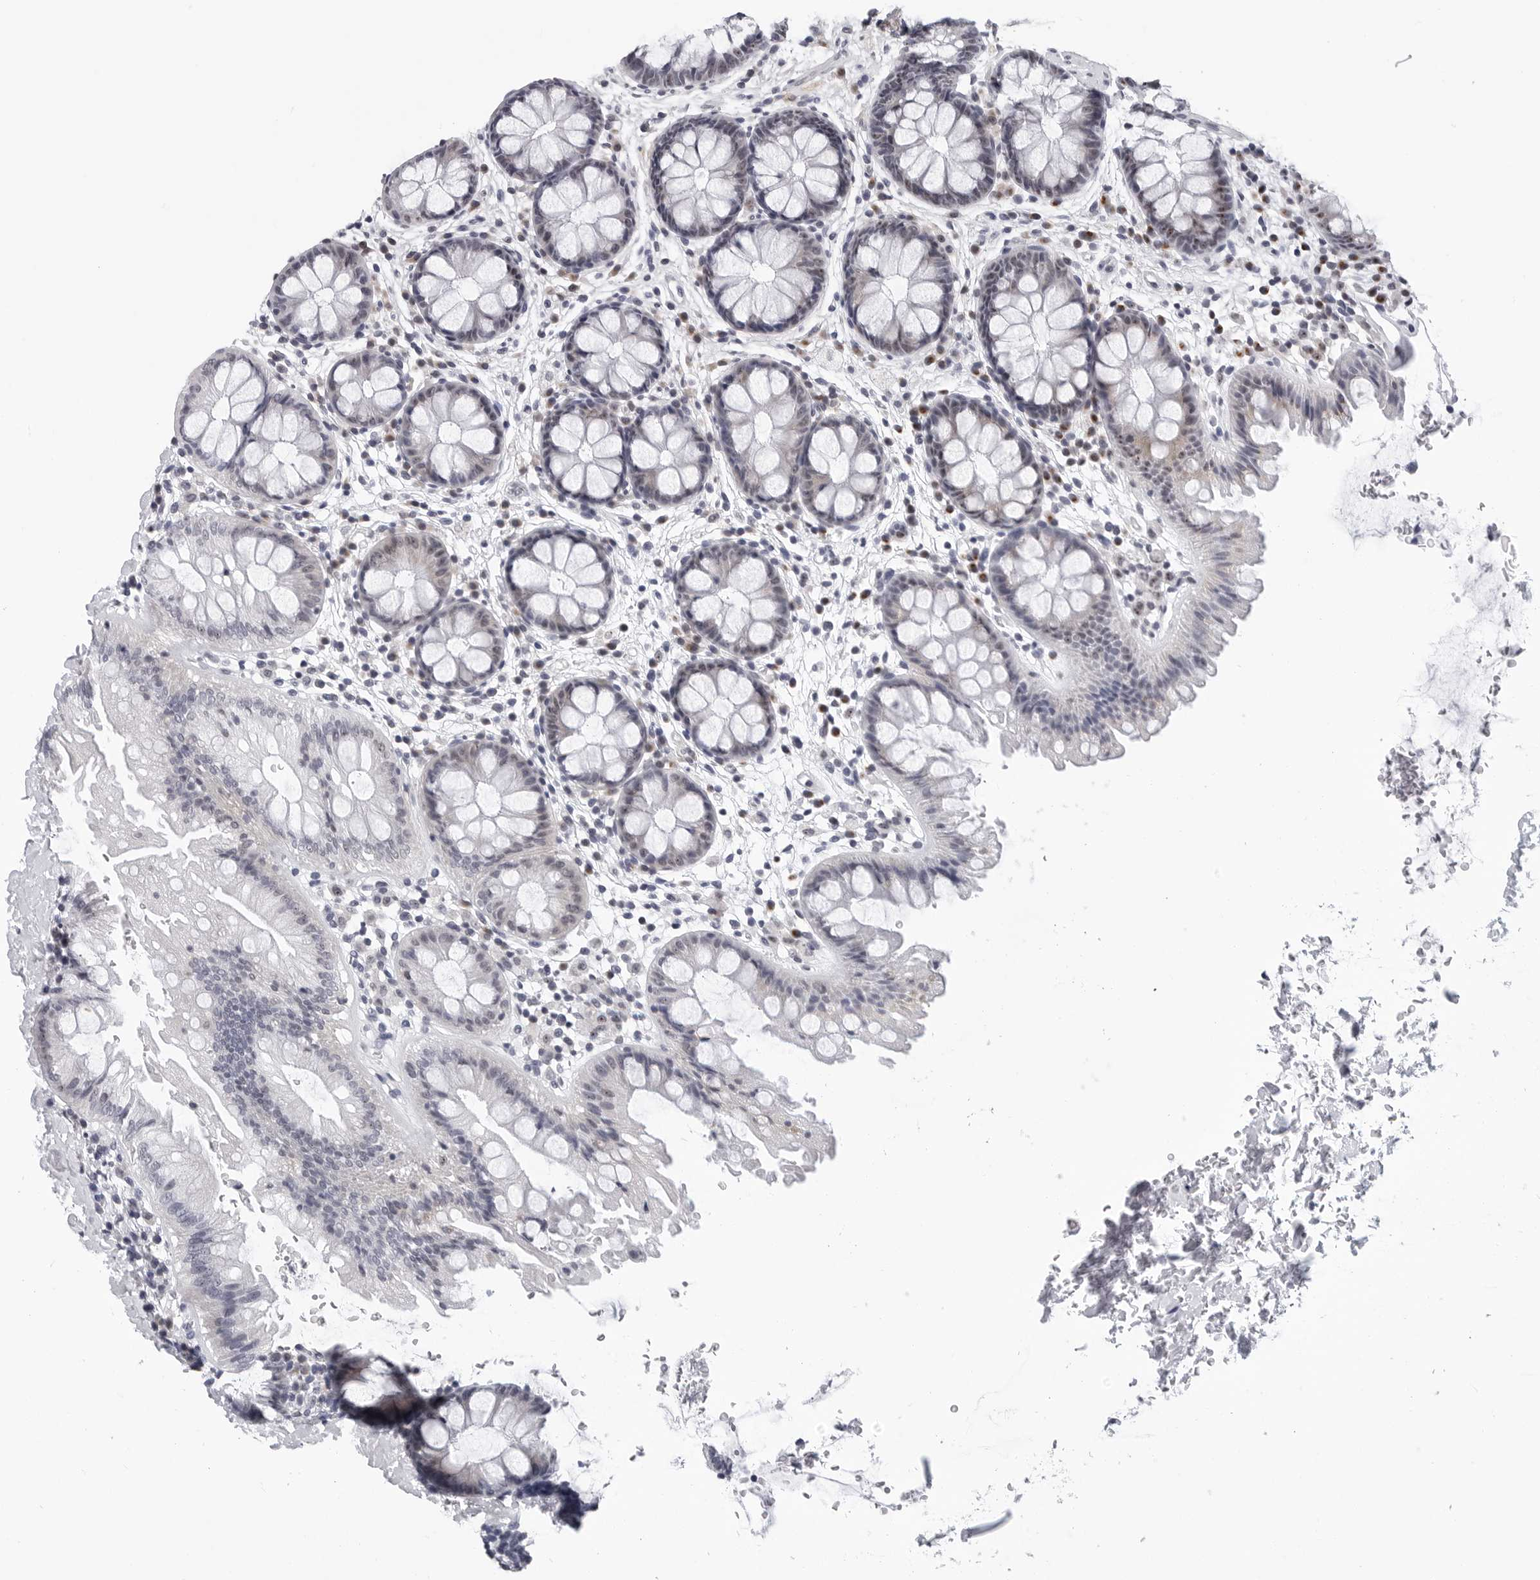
{"staining": {"intensity": "negative", "quantity": "none", "location": "none"}, "tissue": "colon", "cell_type": "Endothelial cells", "image_type": "normal", "snomed": [{"axis": "morphology", "description": "Normal tissue, NOS"}, {"axis": "topography", "description": "Colon"}], "caption": "Unremarkable colon was stained to show a protein in brown. There is no significant expression in endothelial cells. The staining was performed using DAB (3,3'-diaminobenzidine) to visualize the protein expression in brown, while the nuclei were stained in blue with hematoxylin (Magnification: 20x).", "gene": "GNL2", "patient": {"sex": "female", "age": 62}}